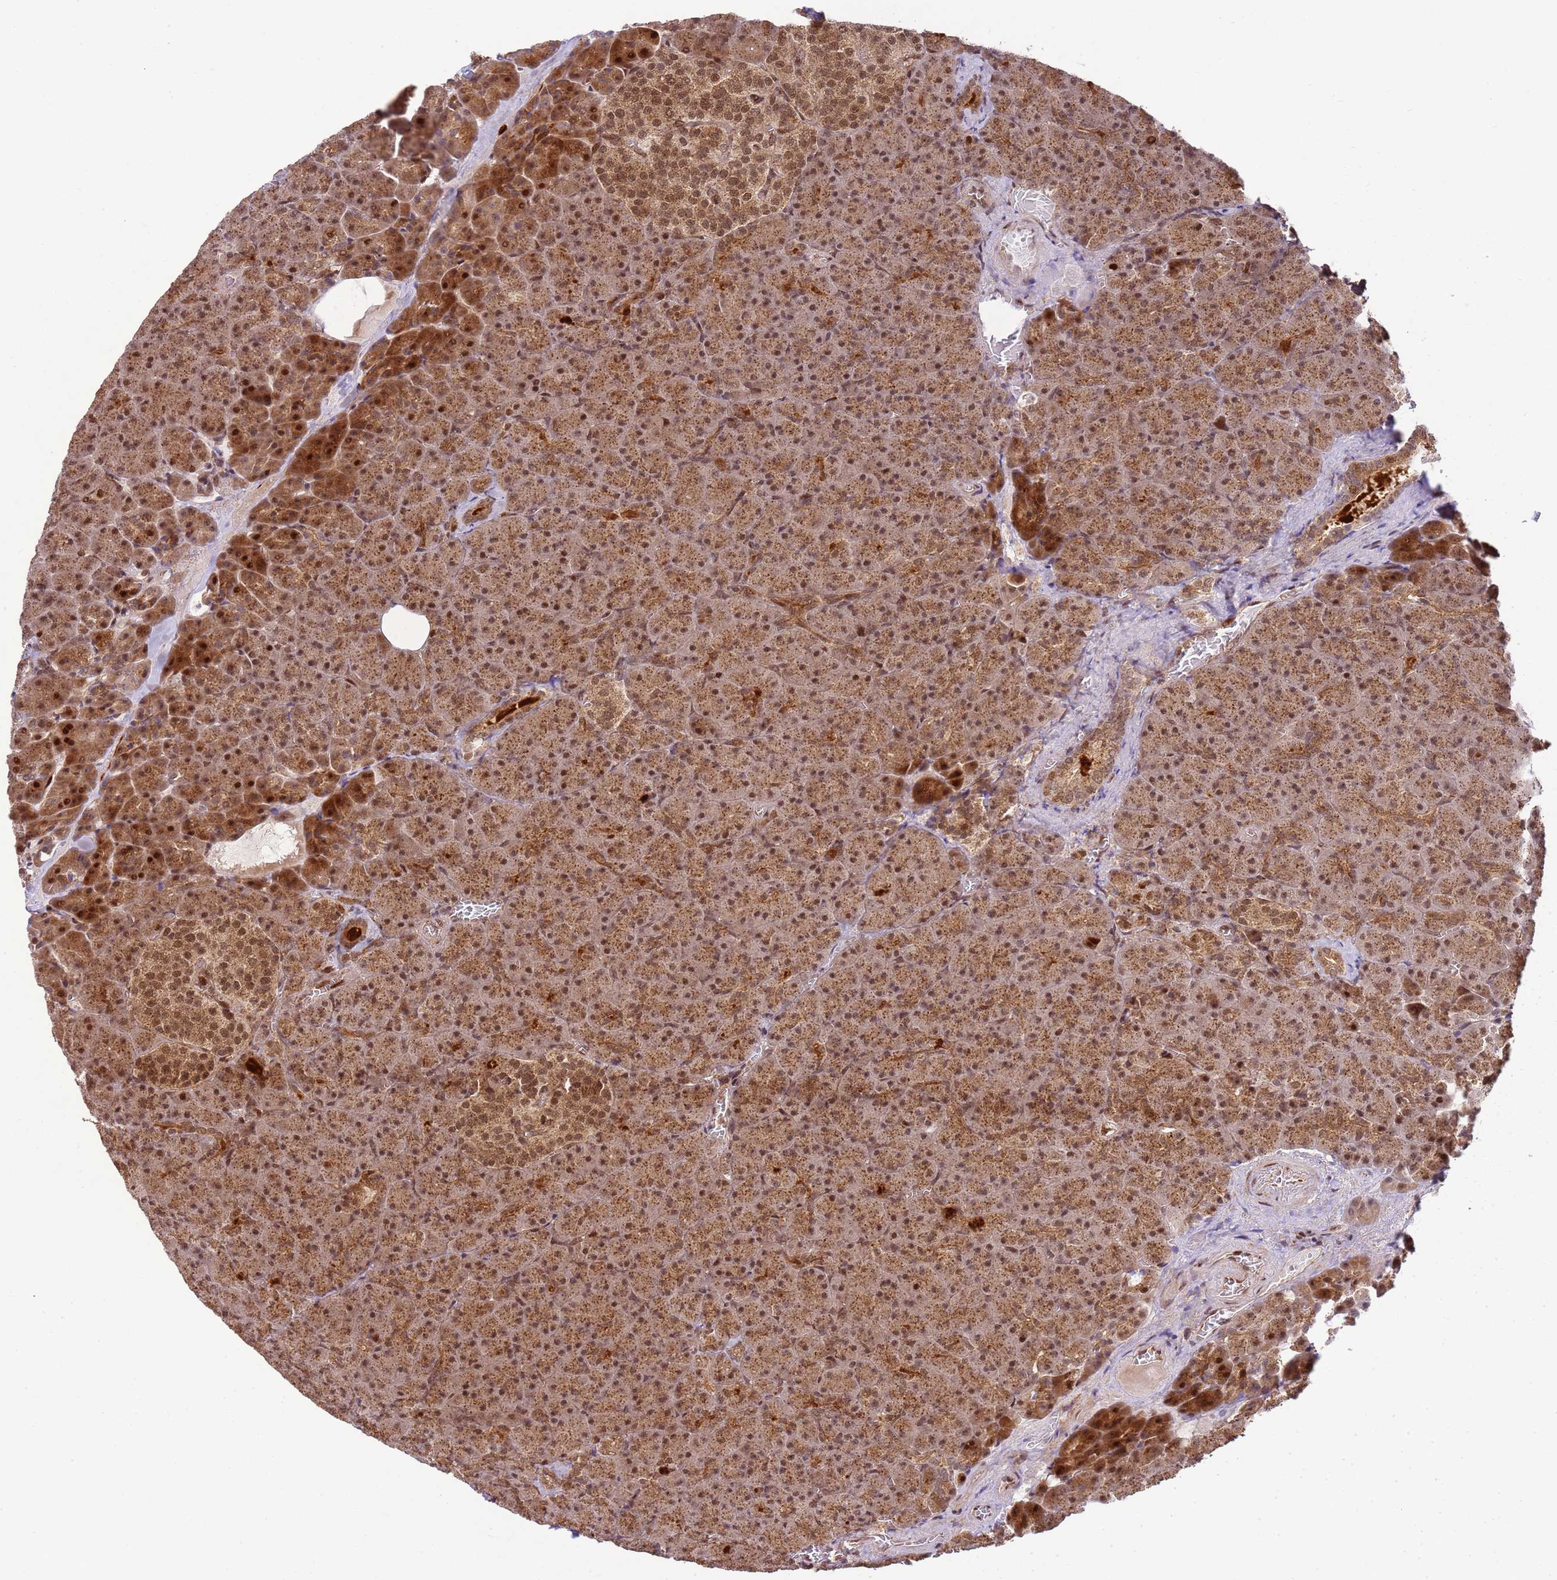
{"staining": {"intensity": "strong", "quantity": ">75%", "location": "cytoplasmic/membranous,nuclear"}, "tissue": "pancreas", "cell_type": "Exocrine glandular cells", "image_type": "normal", "snomed": [{"axis": "morphology", "description": "Normal tissue, NOS"}, {"axis": "topography", "description": "Pancreas"}], "caption": "This is a micrograph of IHC staining of benign pancreas, which shows strong staining in the cytoplasmic/membranous,nuclear of exocrine glandular cells.", "gene": "PEX14", "patient": {"sex": "female", "age": 74}}